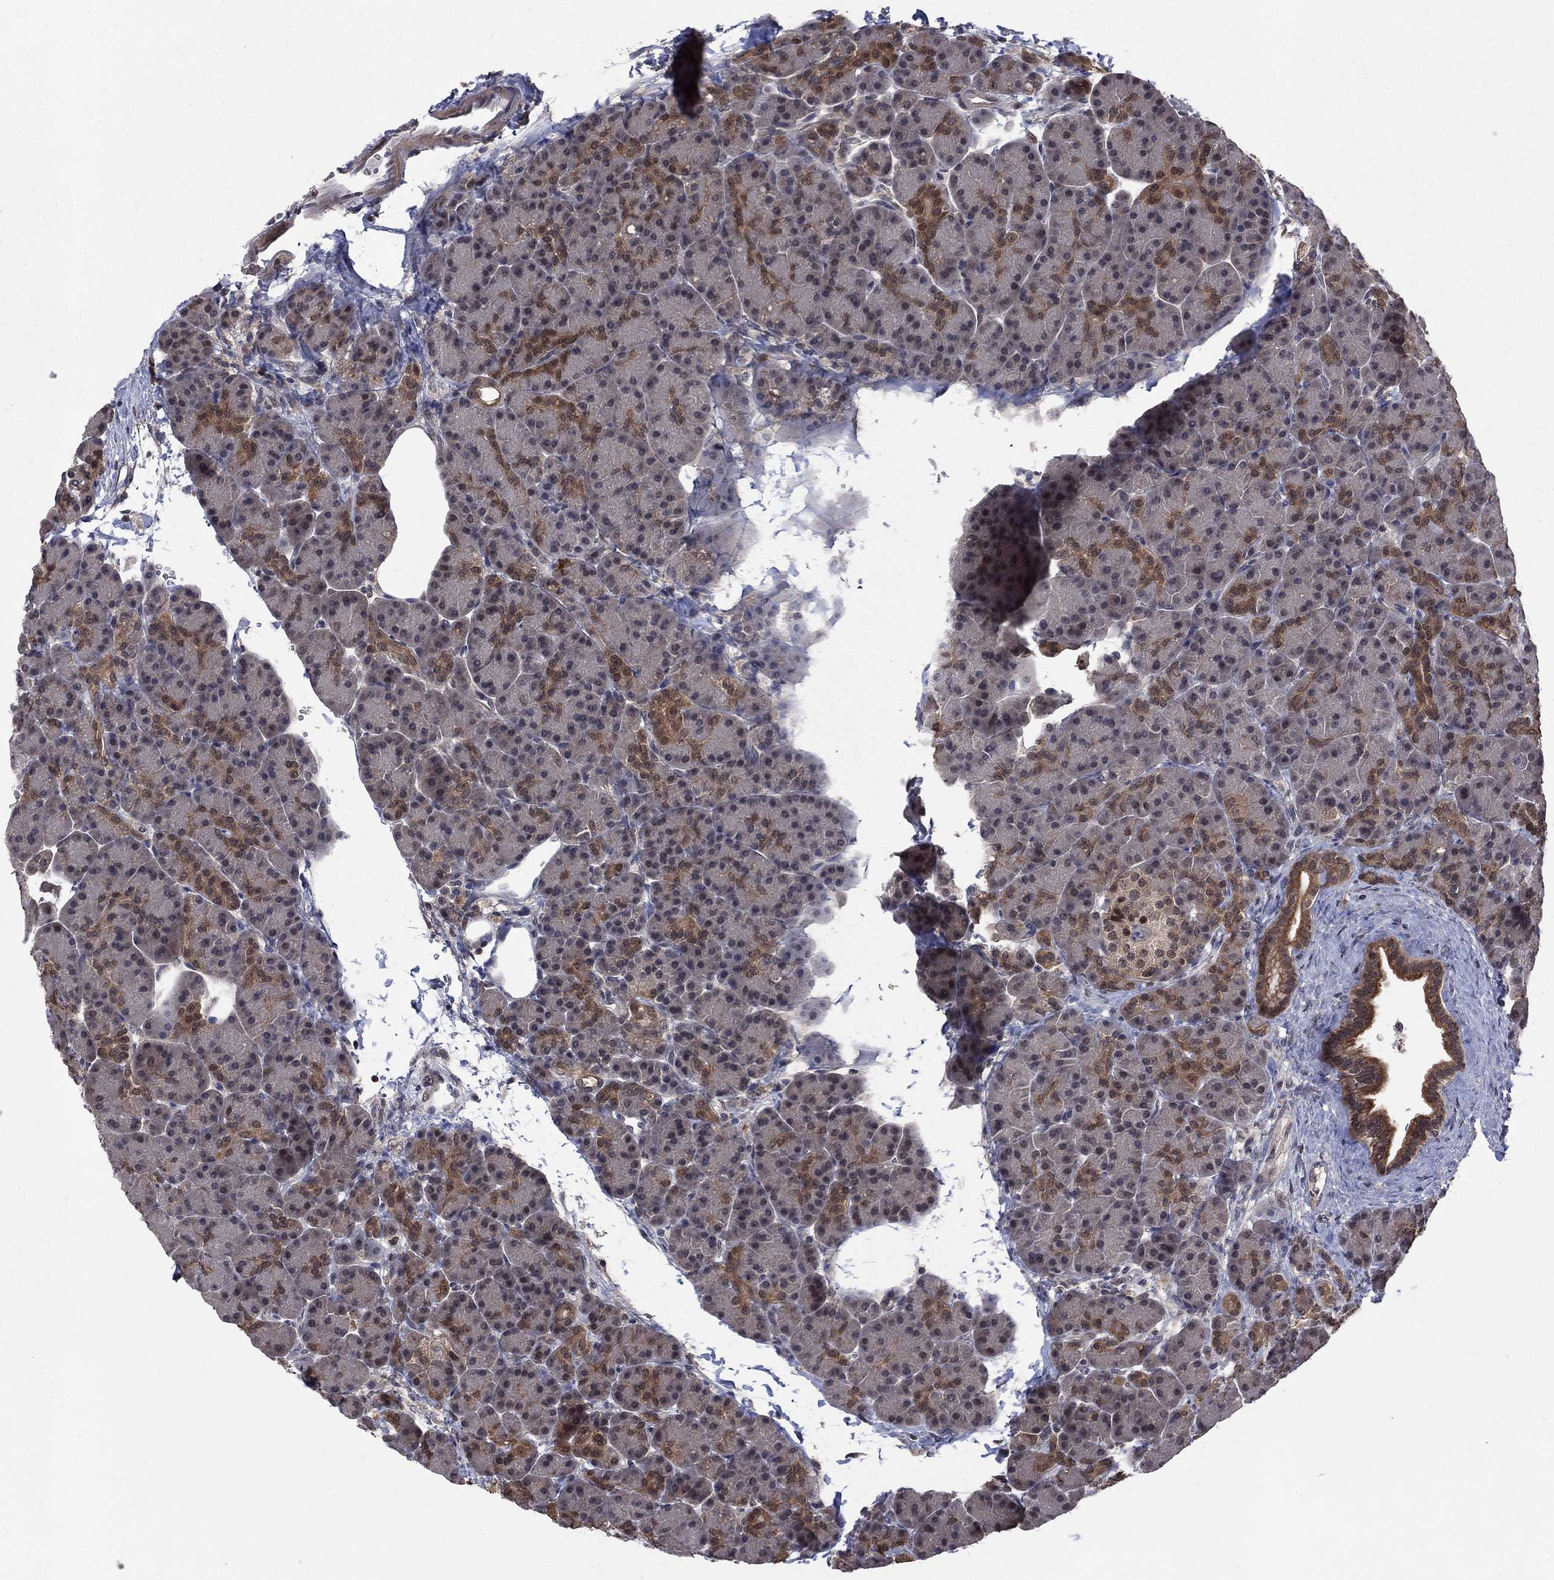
{"staining": {"intensity": "moderate", "quantity": "25%-75%", "location": "cytoplasmic/membranous"}, "tissue": "pancreas", "cell_type": "Exocrine glandular cells", "image_type": "normal", "snomed": [{"axis": "morphology", "description": "Normal tissue, NOS"}, {"axis": "topography", "description": "Pancreas"}], "caption": "Immunohistochemistry (IHC) (DAB (3,3'-diaminobenzidine)) staining of normal human pancreas shows moderate cytoplasmic/membranous protein positivity in about 25%-75% of exocrine glandular cells.", "gene": "IAH1", "patient": {"sex": "female", "age": 63}}